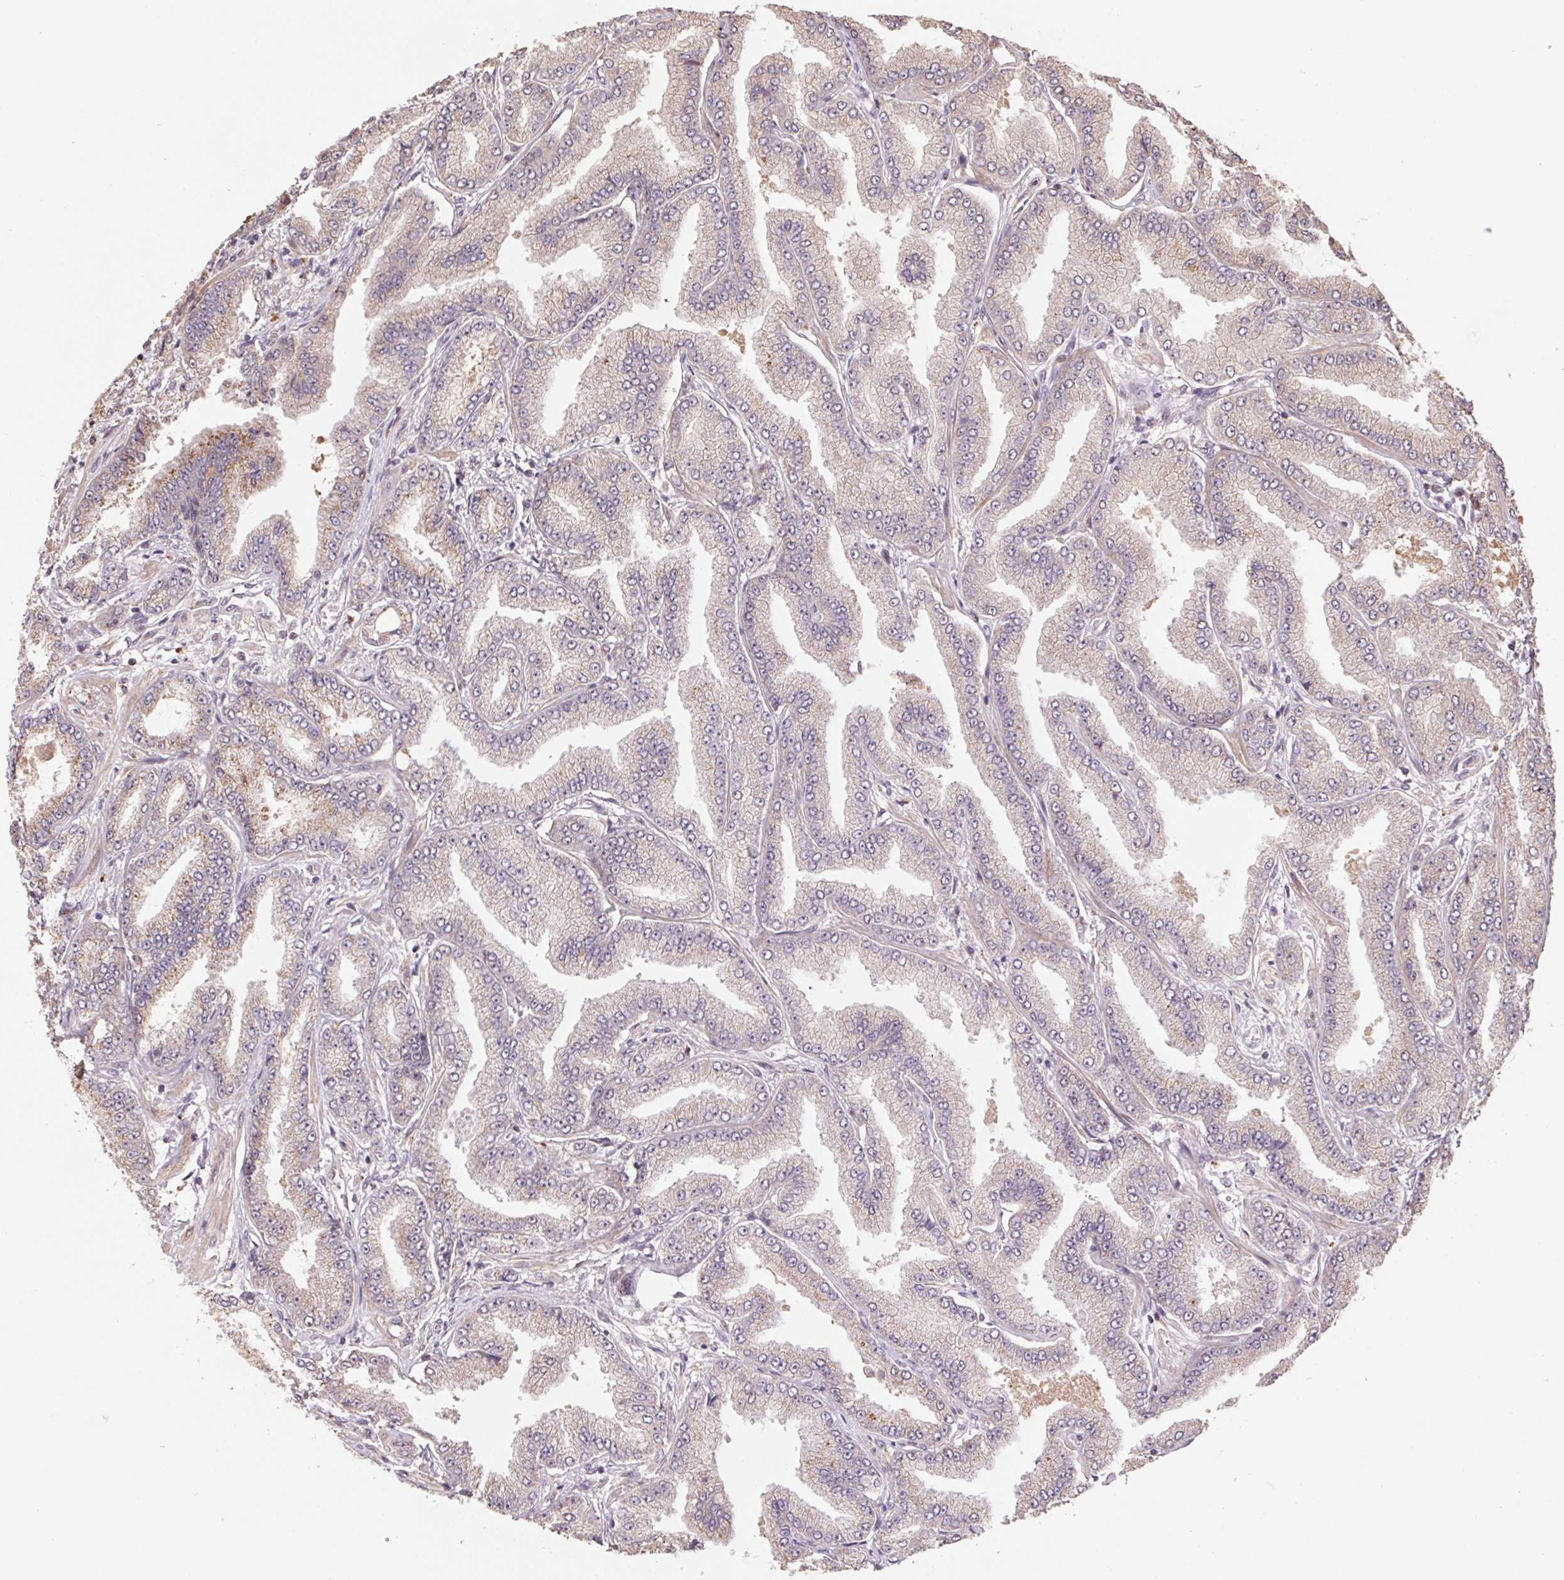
{"staining": {"intensity": "weak", "quantity": "25%-75%", "location": "cytoplasmic/membranous"}, "tissue": "prostate cancer", "cell_type": "Tumor cells", "image_type": "cancer", "snomed": [{"axis": "morphology", "description": "Adenocarcinoma, Low grade"}, {"axis": "topography", "description": "Prostate"}], "caption": "Immunohistochemistry (IHC) staining of prostate cancer, which shows low levels of weak cytoplasmic/membranous staining in approximately 25%-75% of tumor cells indicating weak cytoplasmic/membranous protein positivity. The staining was performed using DAB (3,3'-diaminobenzidine) (brown) for protein detection and nuclei were counterstained in hematoxylin (blue).", "gene": "PDHA1", "patient": {"sex": "male", "age": 55}}